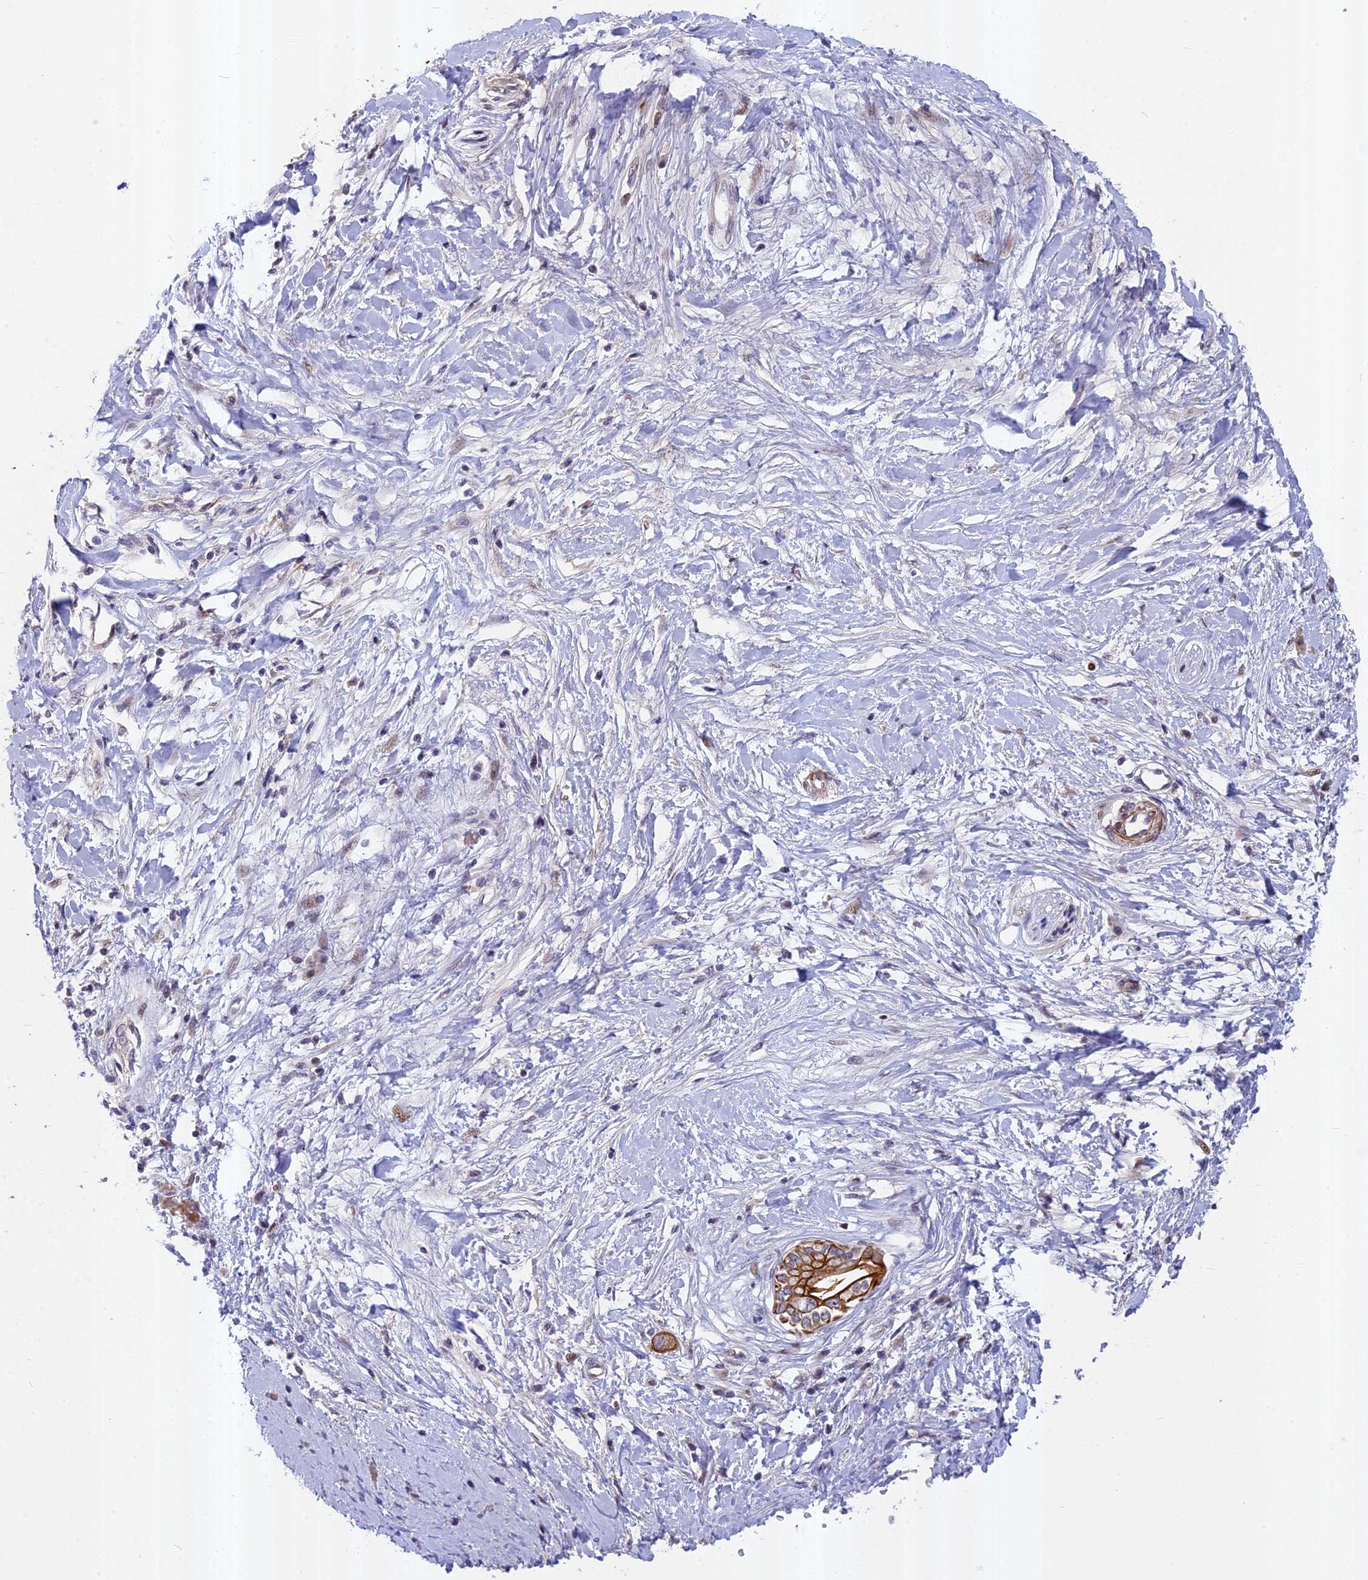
{"staining": {"intensity": "strong", "quantity": ">75%", "location": "cytoplasmic/membranous"}, "tissue": "pancreatic cancer", "cell_type": "Tumor cells", "image_type": "cancer", "snomed": [{"axis": "morphology", "description": "Adenocarcinoma, NOS"}, {"axis": "topography", "description": "Pancreas"}], "caption": "Protein staining of pancreatic adenocarcinoma tissue reveals strong cytoplasmic/membranous staining in approximately >75% of tumor cells. The protein of interest is shown in brown color, while the nuclei are stained blue.", "gene": "ANKRD34B", "patient": {"sex": "male", "age": 68}}